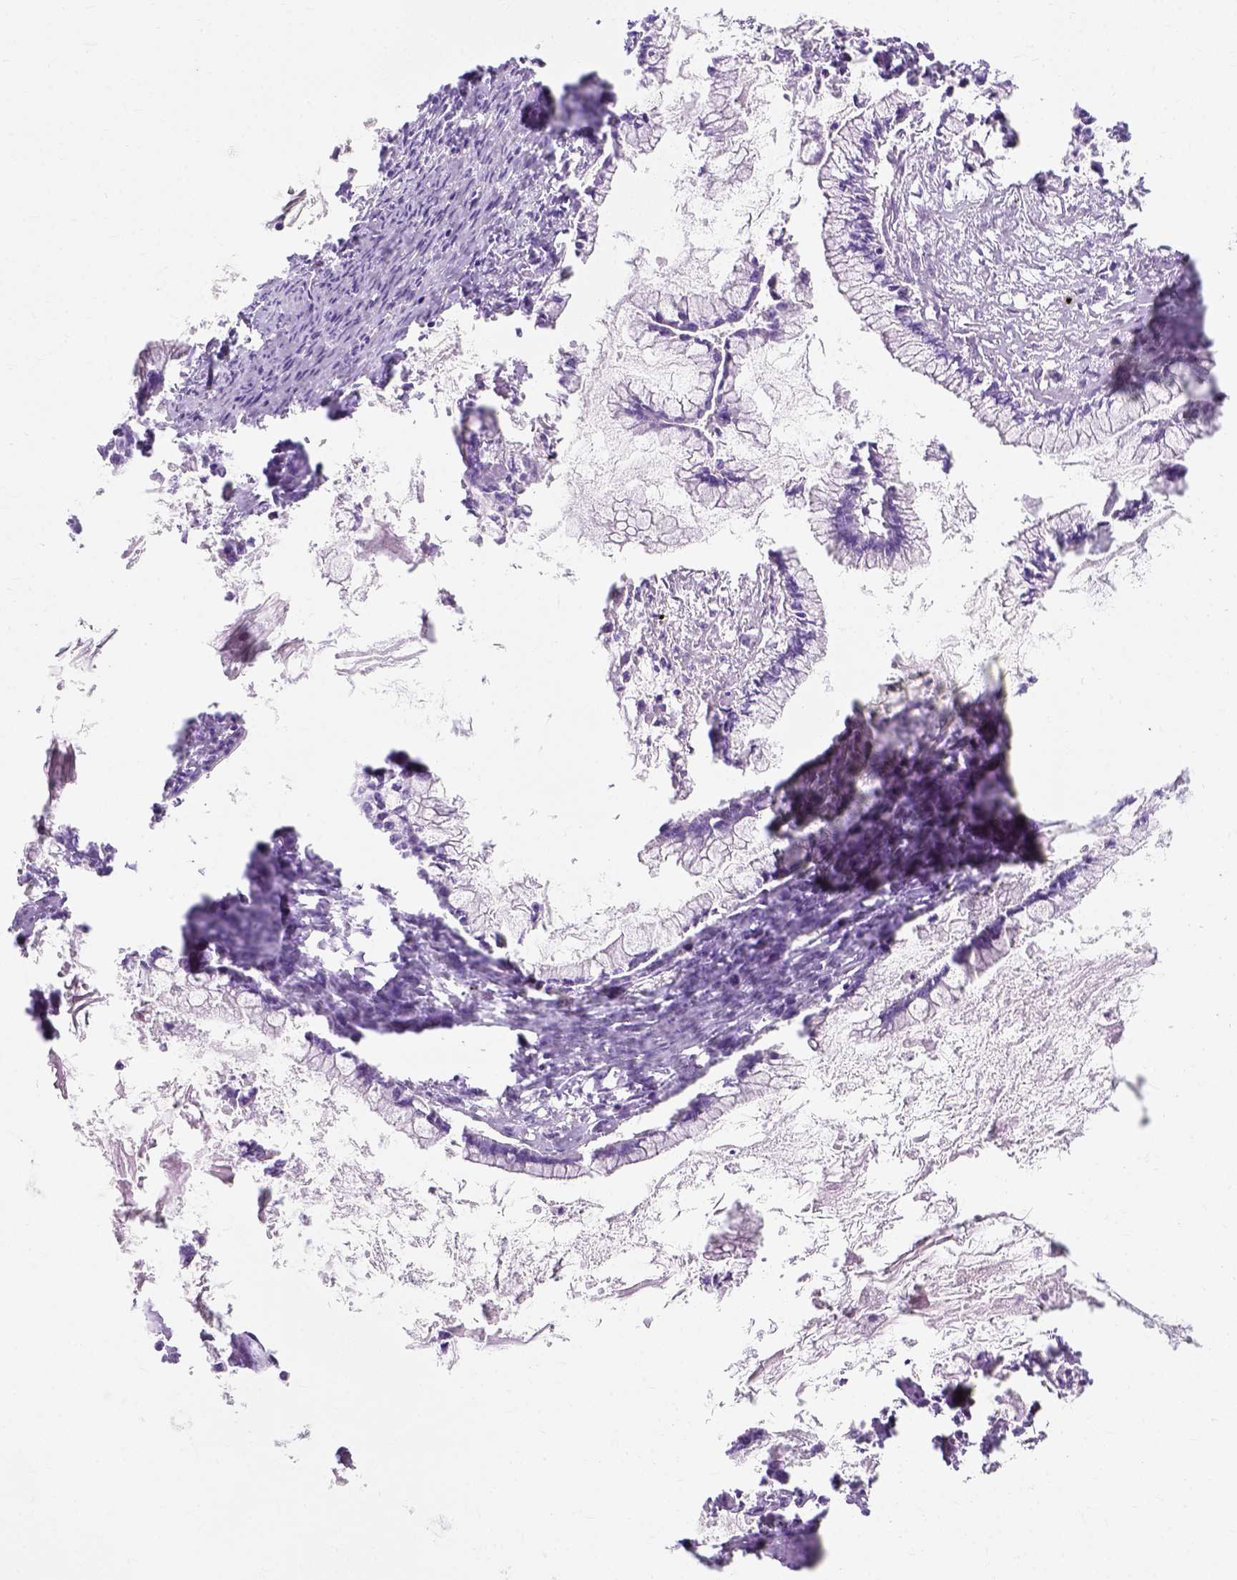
{"staining": {"intensity": "negative", "quantity": "none", "location": "none"}, "tissue": "ovarian cancer", "cell_type": "Tumor cells", "image_type": "cancer", "snomed": [{"axis": "morphology", "description": "Cystadenocarcinoma, mucinous, NOS"}, {"axis": "topography", "description": "Ovary"}], "caption": "Tumor cells show no significant protein expression in ovarian mucinous cystadenocarcinoma. (DAB immunohistochemistry, high magnification).", "gene": "MYH15", "patient": {"sex": "female", "age": 67}}